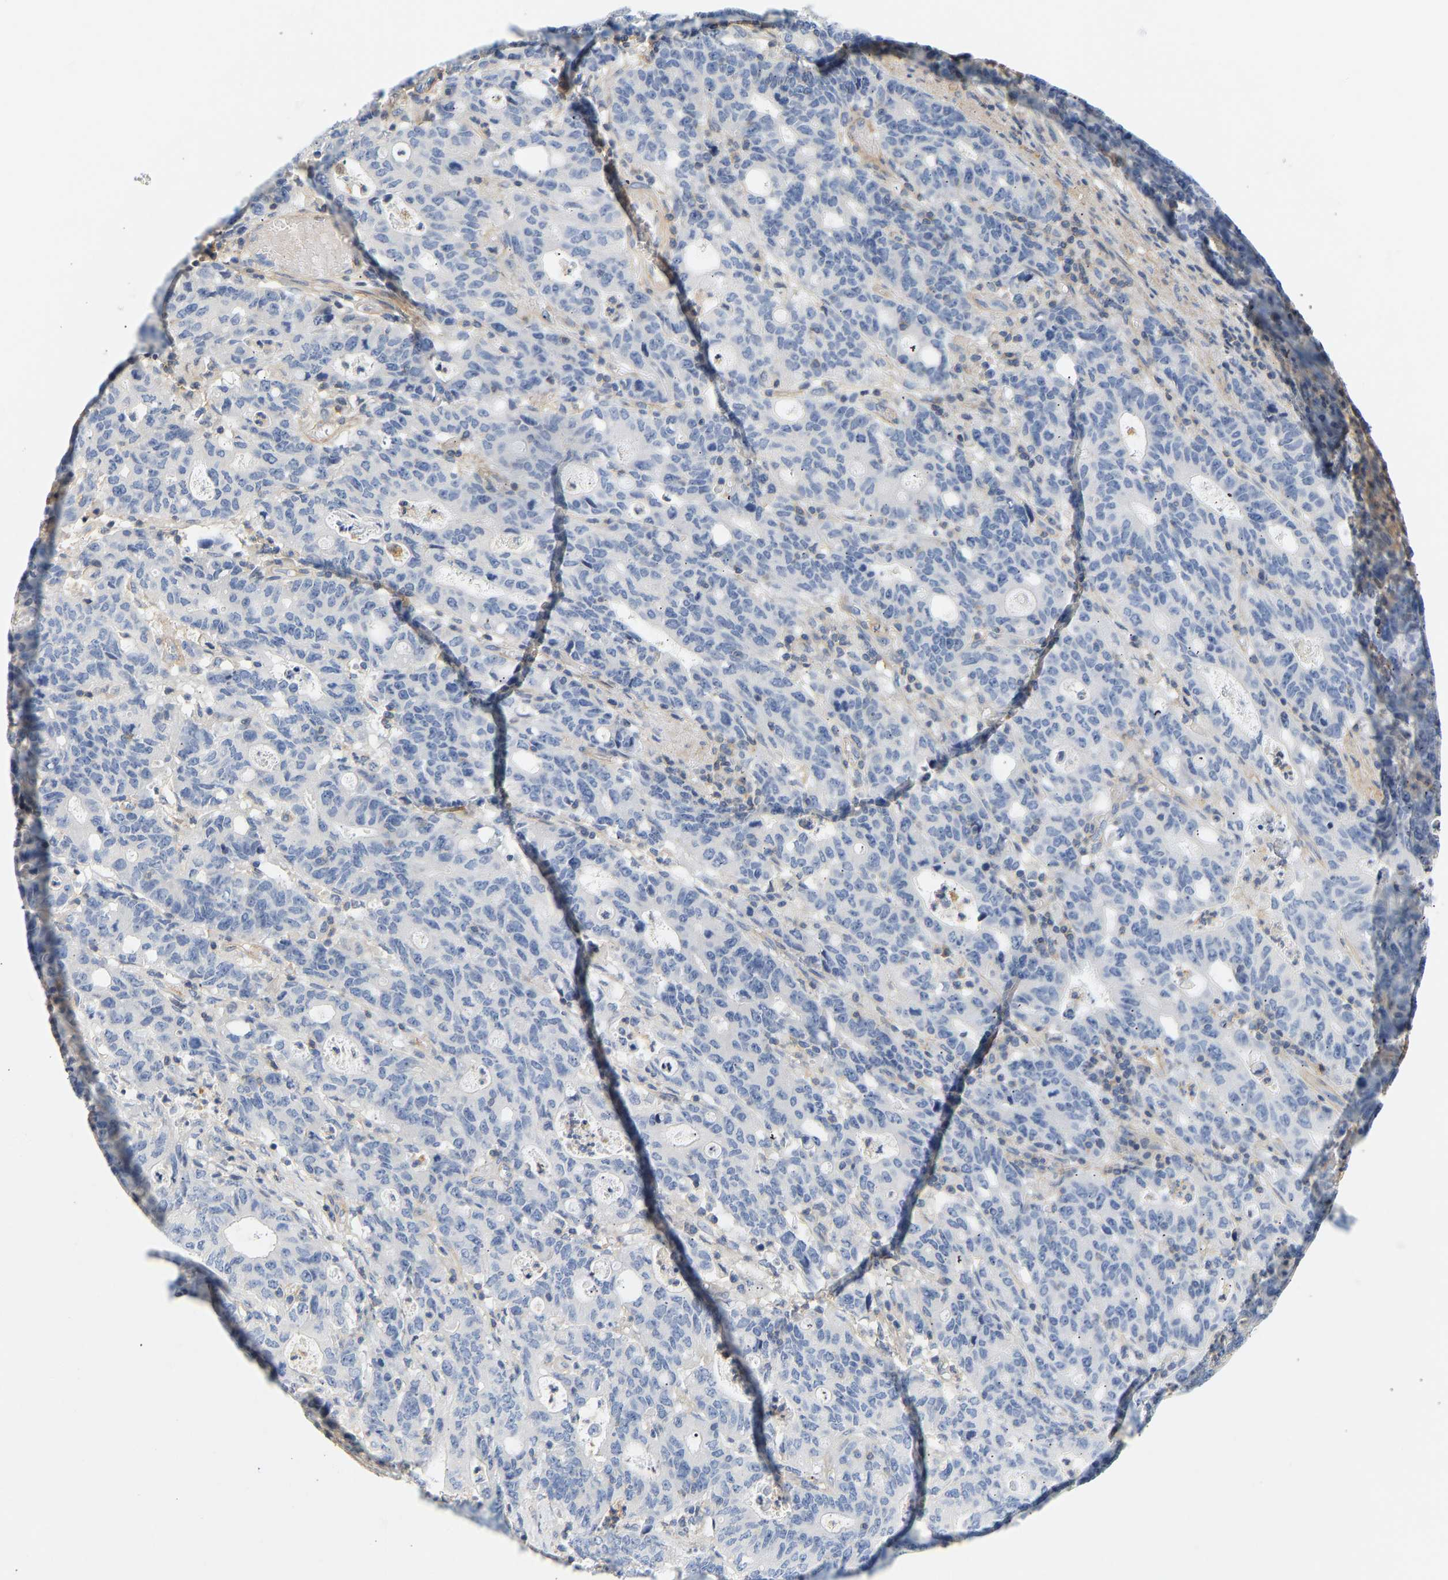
{"staining": {"intensity": "negative", "quantity": "none", "location": "none"}, "tissue": "stomach cancer", "cell_type": "Tumor cells", "image_type": "cancer", "snomed": [{"axis": "morphology", "description": "Adenocarcinoma, NOS"}, {"axis": "topography", "description": "Stomach, upper"}], "caption": "High power microscopy photomicrograph of an immunohistochemistry micrograph of stomach cancer (adenocarcinoma), revealing no significant expression in tumor cells. The staining is performed using DAB brown chromogen with nuclei counter-stained in using hematoxylin.", "gene": "BVES", "patient": {"sex": "male", "age": 69}}